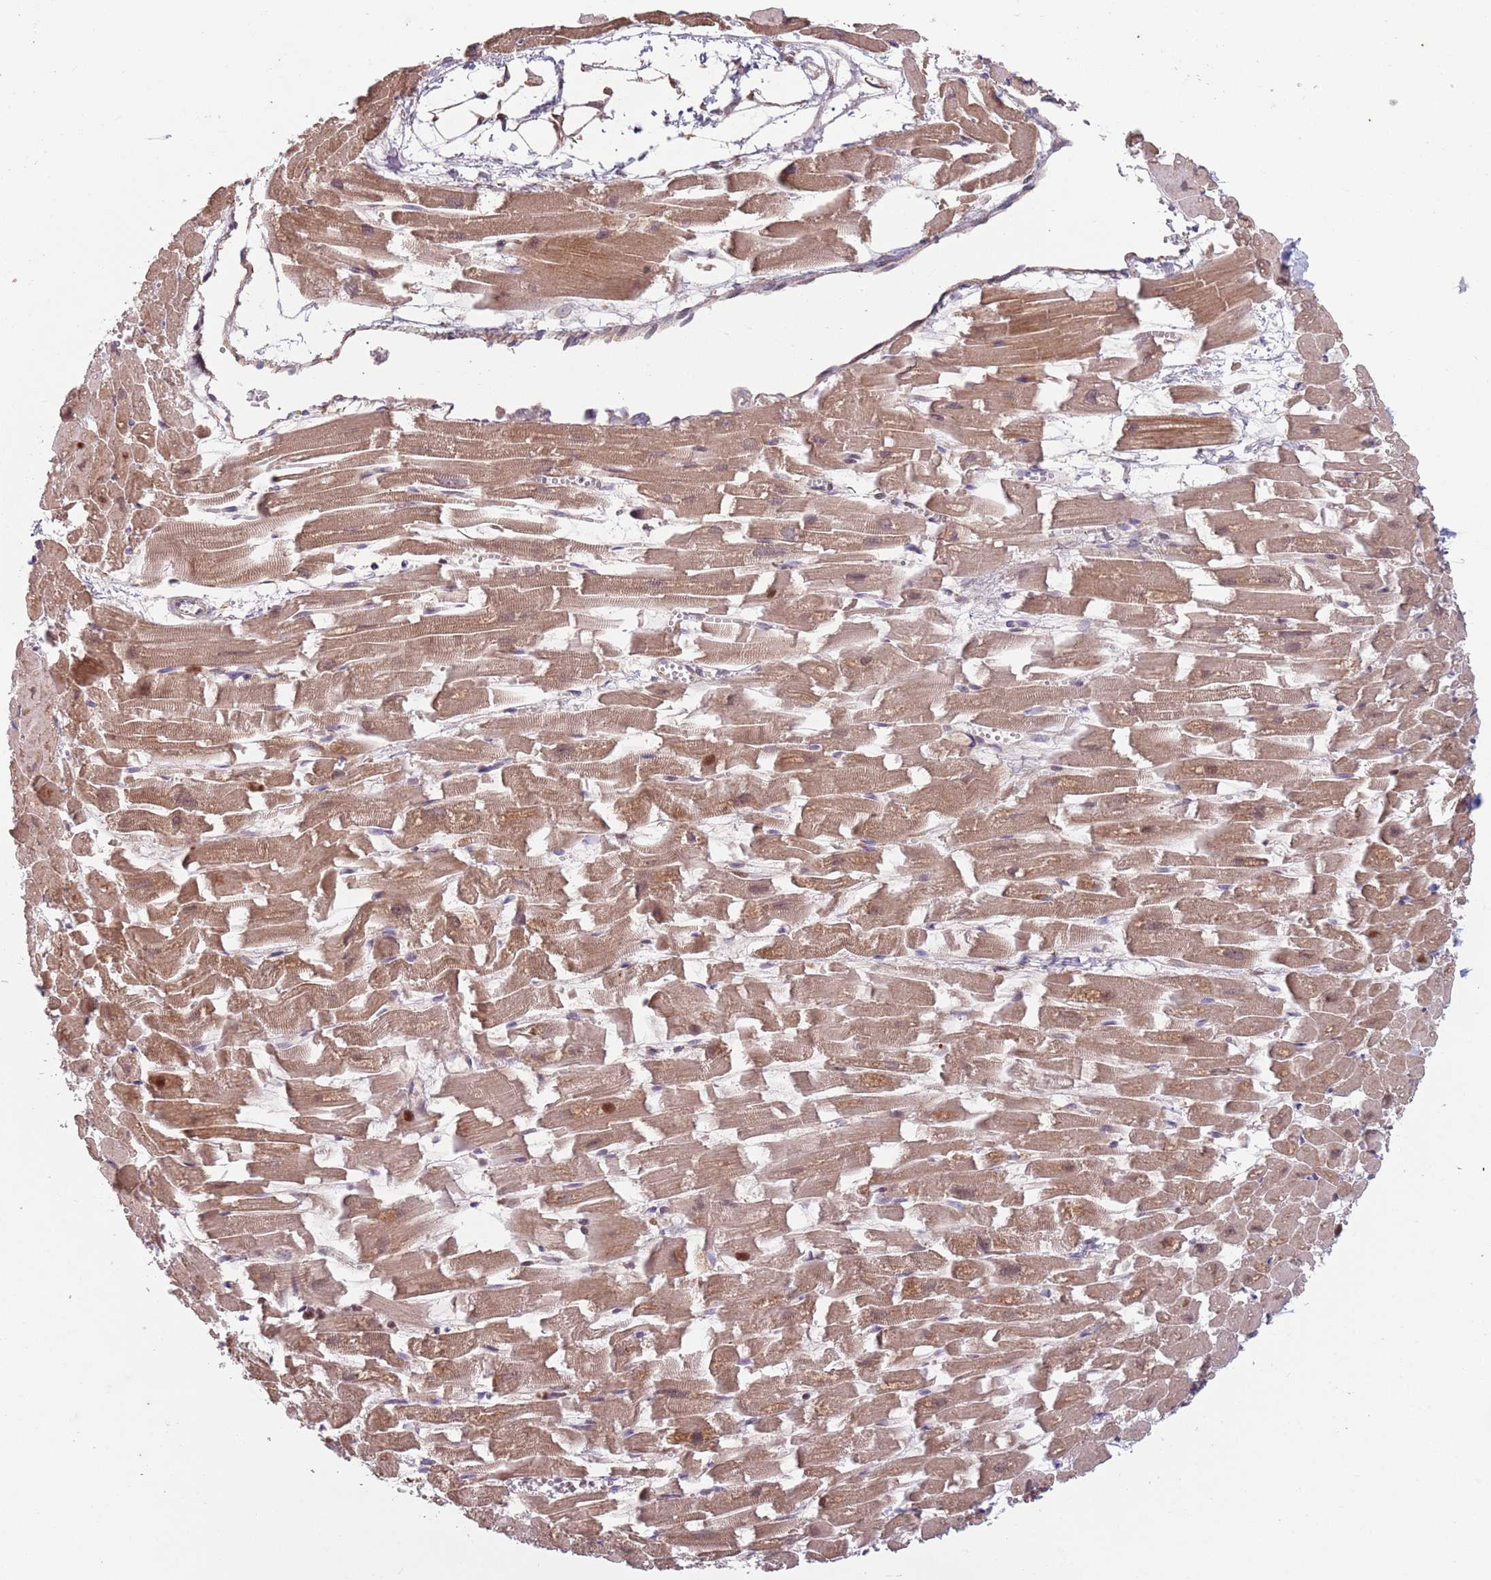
{"staining": {"intensity": "moderate", "quantity": ">75%", "location": "cytoplasmic/membranous"}, "tissue": "heart muscle", "cell_type": "Cardiomyocytes", "image_type": "normal", "snomed": [{"axis": "morphology", "description": "Normal tissue, NOS"}, {"axis": "topography", "description": "Heart"}], "caption": "Unremarkable heart muscle exhibits moderate cytoplasmic/membranous staining in approximately >75% of cardiomyocytes, visualized by immunohistochemistry. (brown staining indicates protein expression, while blue staining denotes nuclei).", "gene": "CHD9", "patient": {"sex": "female", "age": 64}}